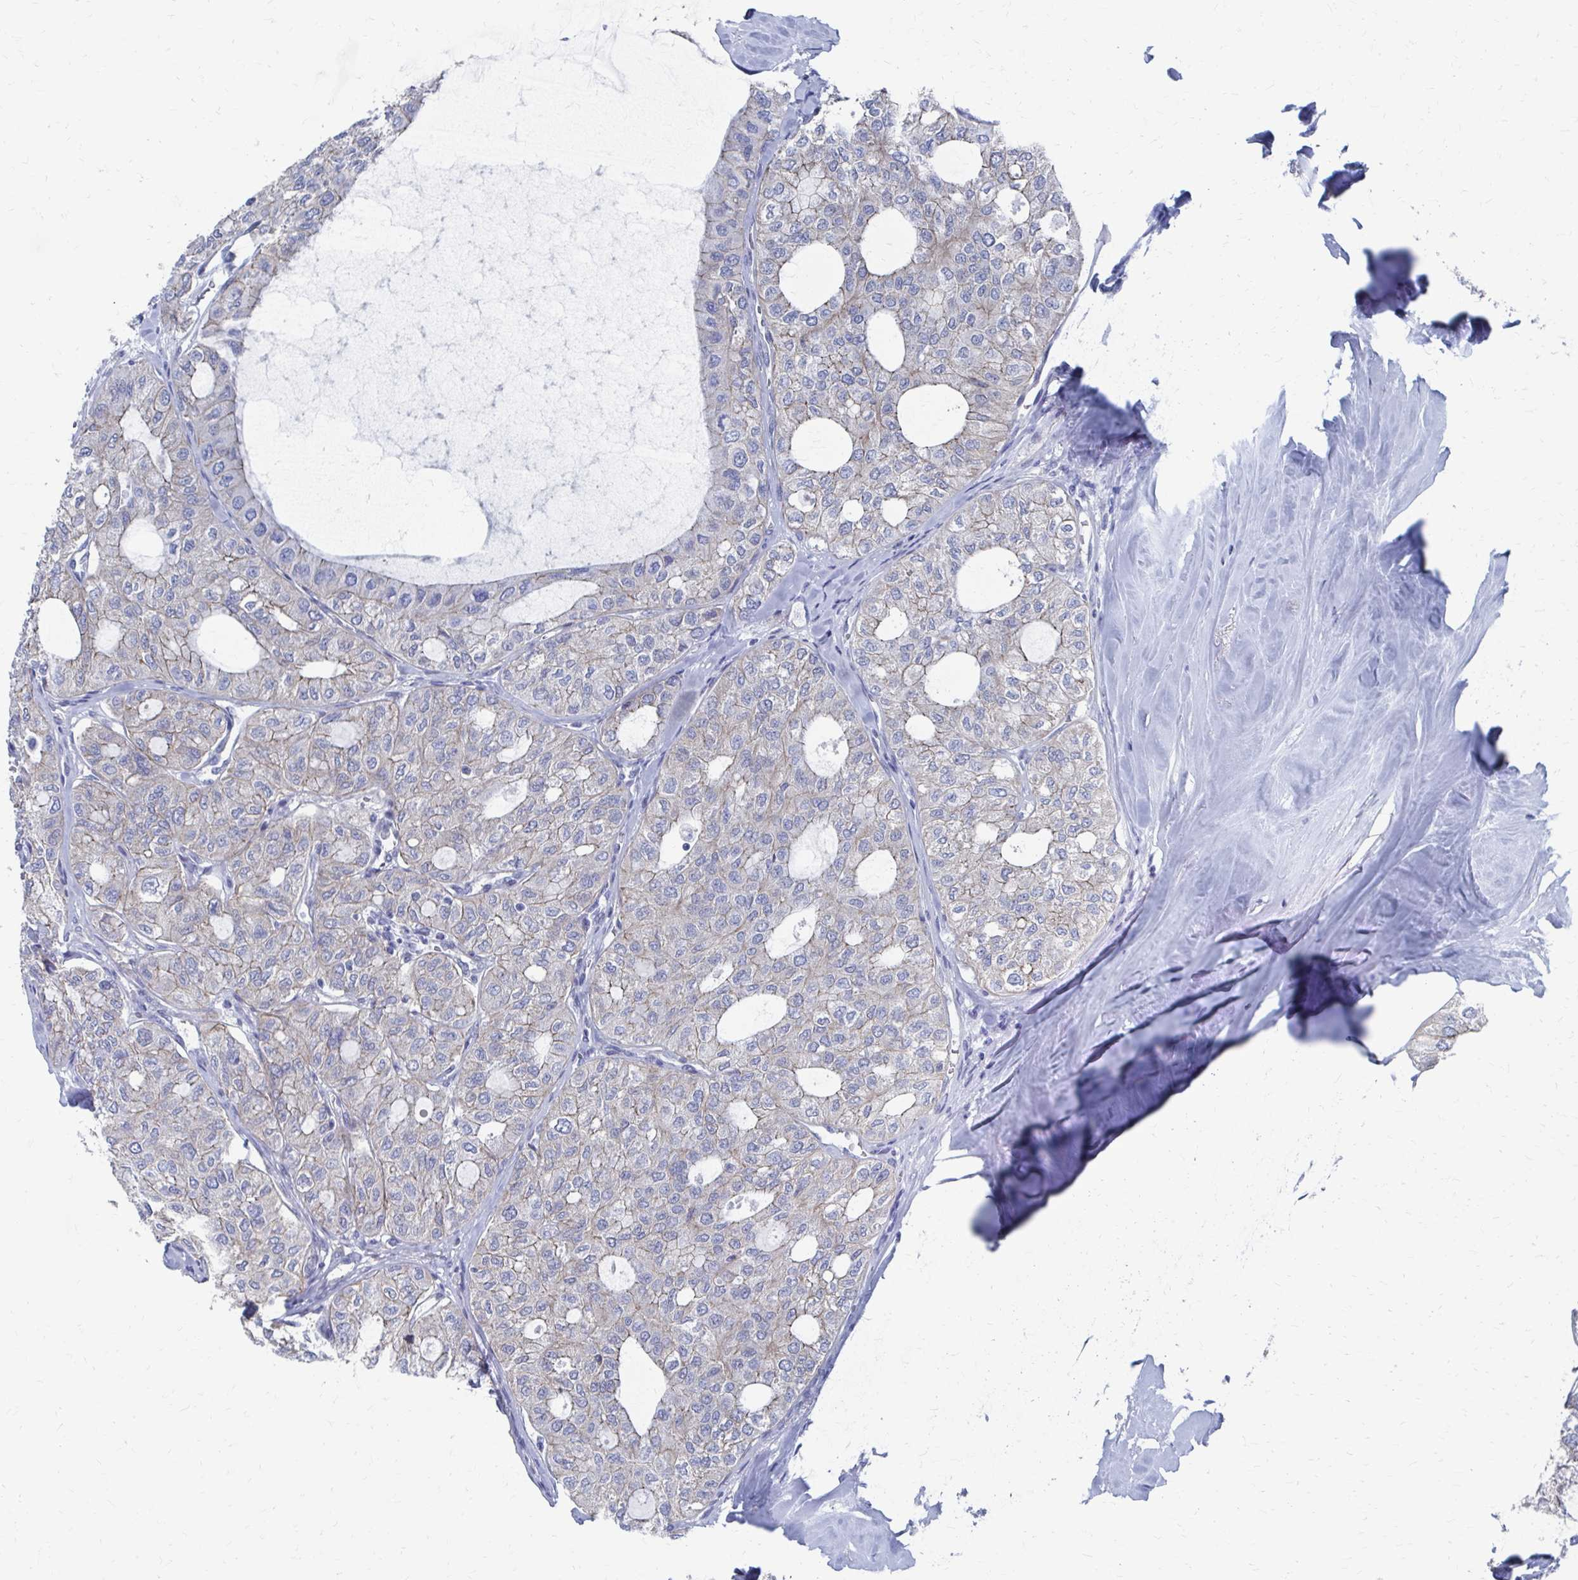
{"staining": {"intensity": "weak", "quantity": "<25%", "location": "cytoplasmic/membranous"}, "tissue": "thyroid cancer", "cell_type": "Tumor cells", "image_type": "cancer", "snomed": [{"axis": "morphology", "description": "Follicular adenoma carcinoma, NOS"}, {"axis": "topography", "description": "Thyroid gland"}], "caption": "IHC micrograph of thyroid cancer (follicular adenoma carcinoma) stained for a protein (brown), which exhibits no expression in tumor cells.", "gene": "PLEKHG7", "patient": {"sex": "male", "age": 75}}